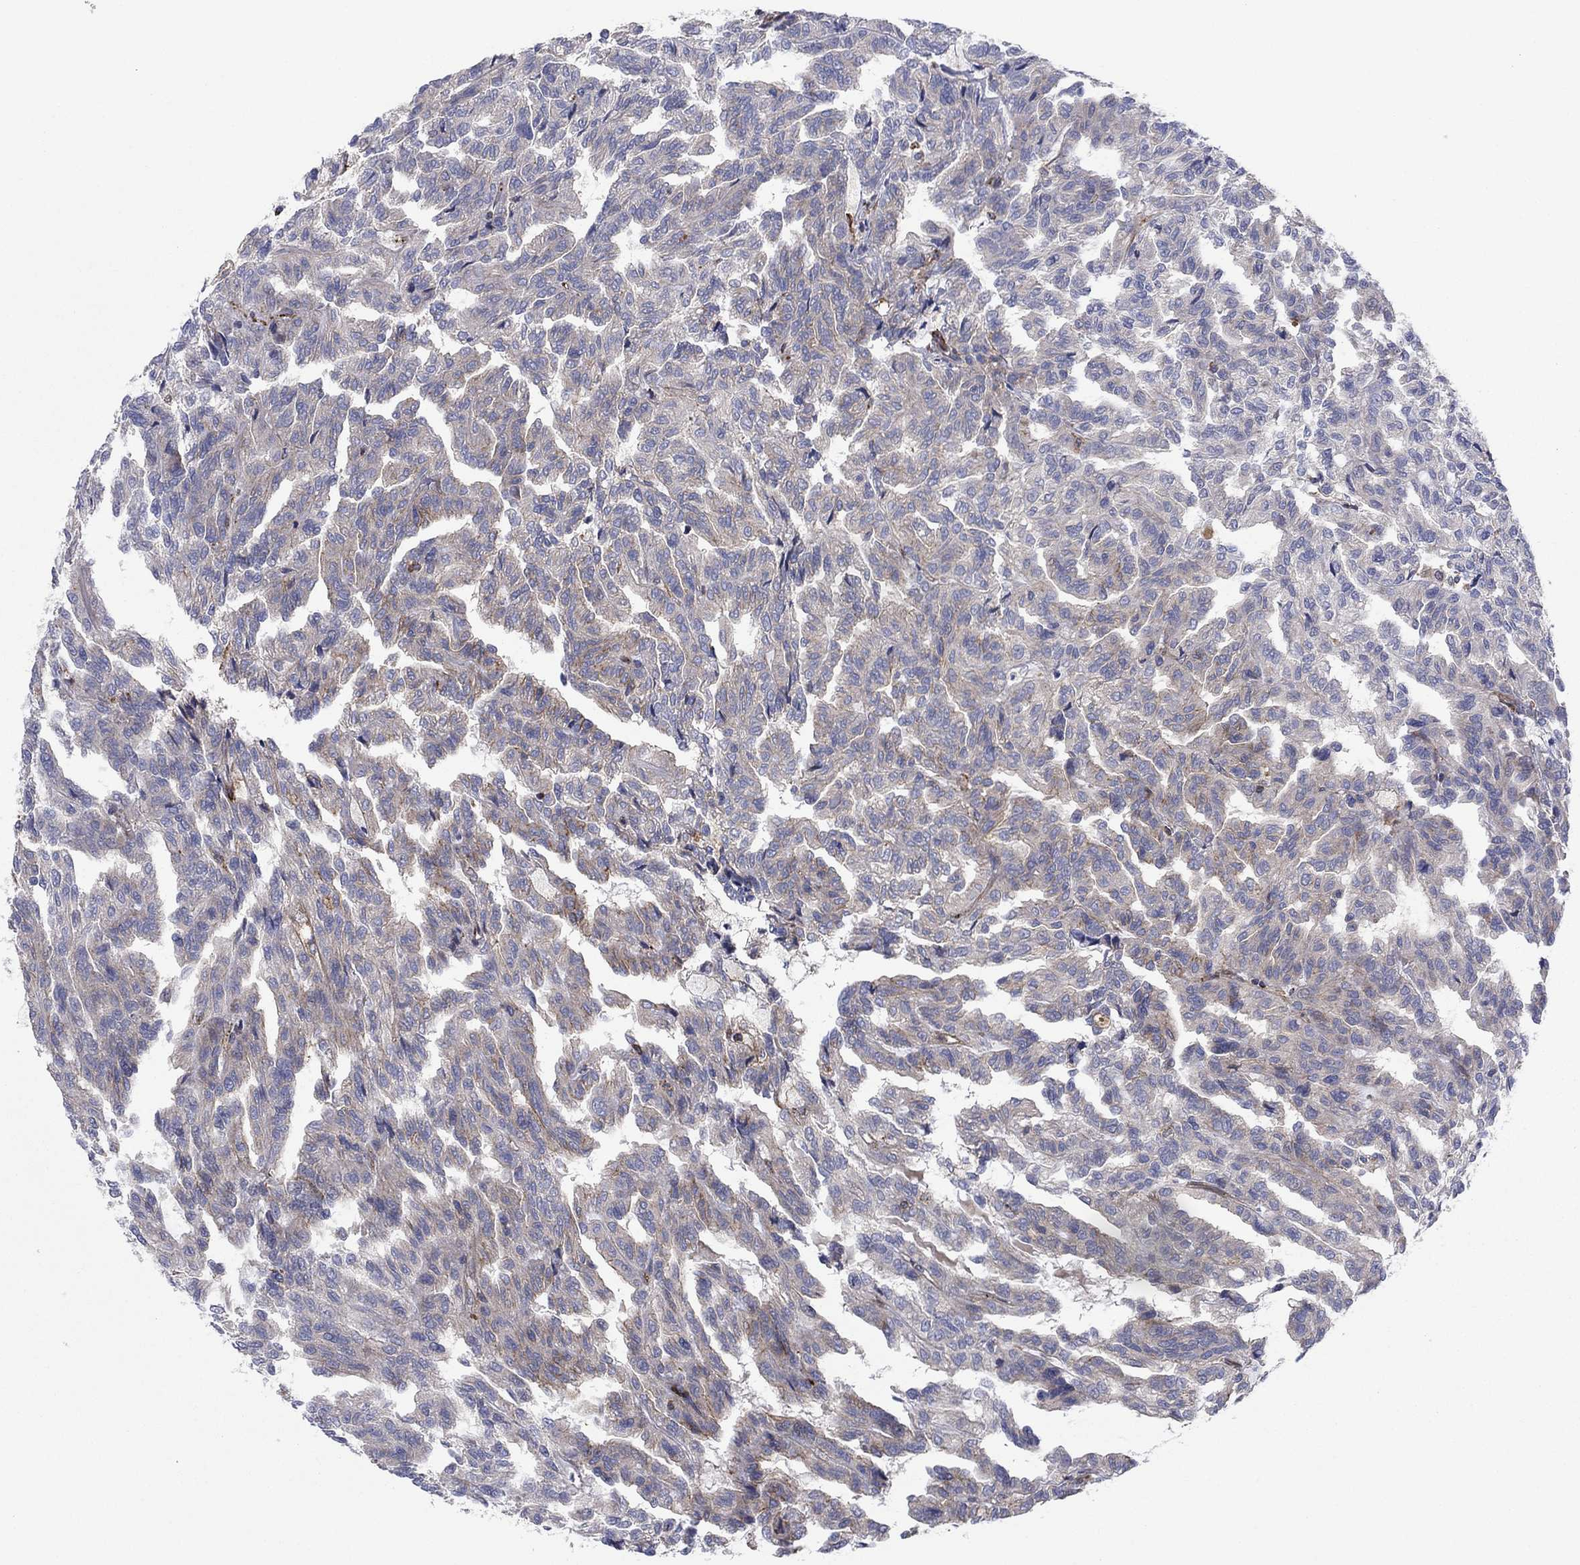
{"staining": {"intensity": "strong", "quantity": "<25%", "location": "cytoplasmic/membranous"}, "tissue": "renal cancer", "cell_type": "Tumor cells", "image_type": "cancer", "snomed": [{"axis": "morphology", "description": "Adenocarcinoma, NOS"}, {"axis": "topography", "description": "Kidney"}], "caption": "Adenocarcinoma (renal) stained for a protein displays strong cytoplasmic/membranous positivity in tumor cells.", "gene": "PAG1", "patient": {"sex": "male", "age": 79}}